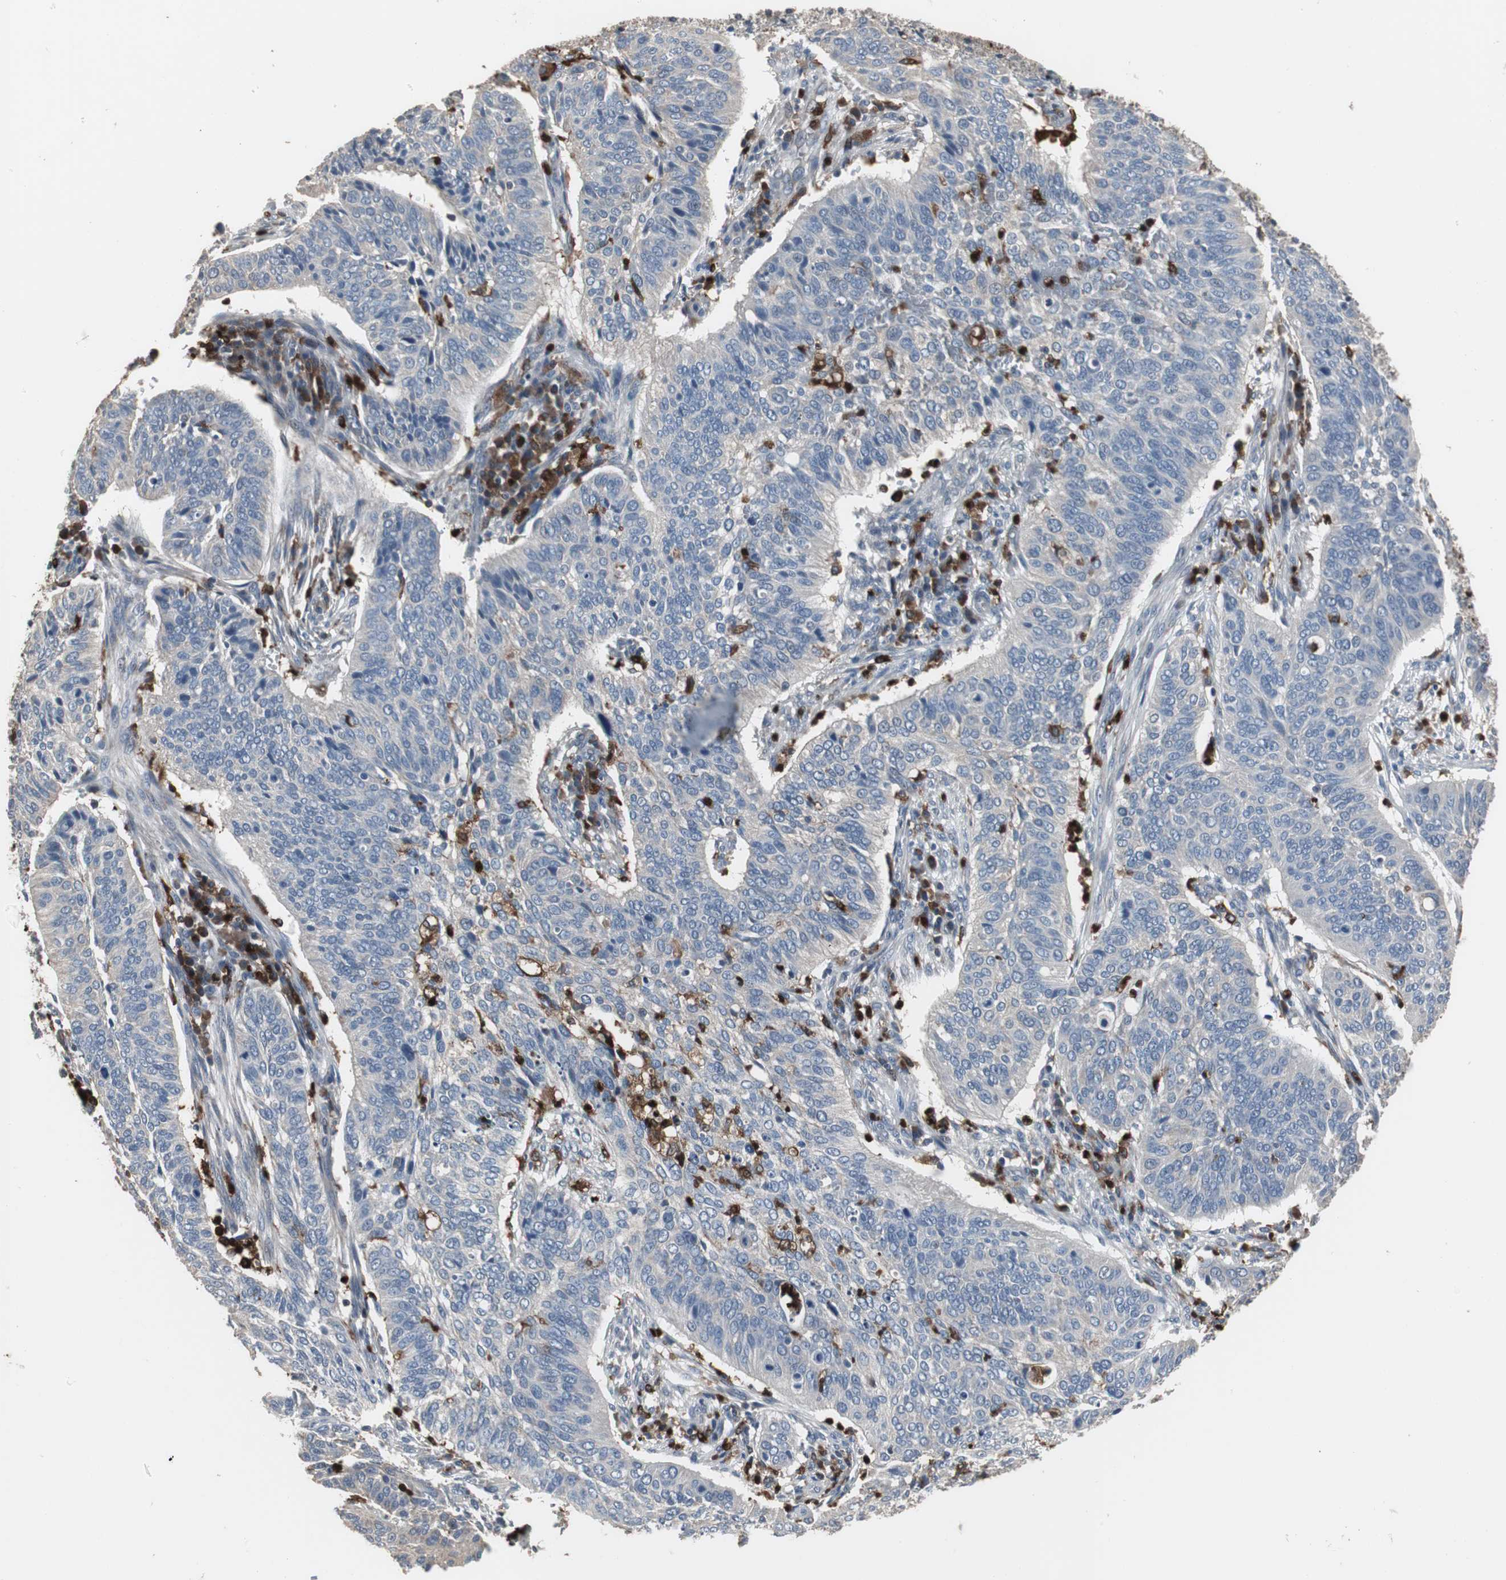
{"staining": {"intensity": "negative", "quantity": "none", "location": "none"}, "tissue": "cervical cancer", "cell_type": "Tumor cells", "image_type": "cancer", "snomed": [{"axis": "morphology", "description": "Squamous cell carcinoma, NOS"}, {"axis": "topography", "description": "Cervix"}], "caption": "Tumor cells are negative for protein expression in human cervical cancer.", "gene": "NCF2", "patient": {"sex": "female", "age": 39}}